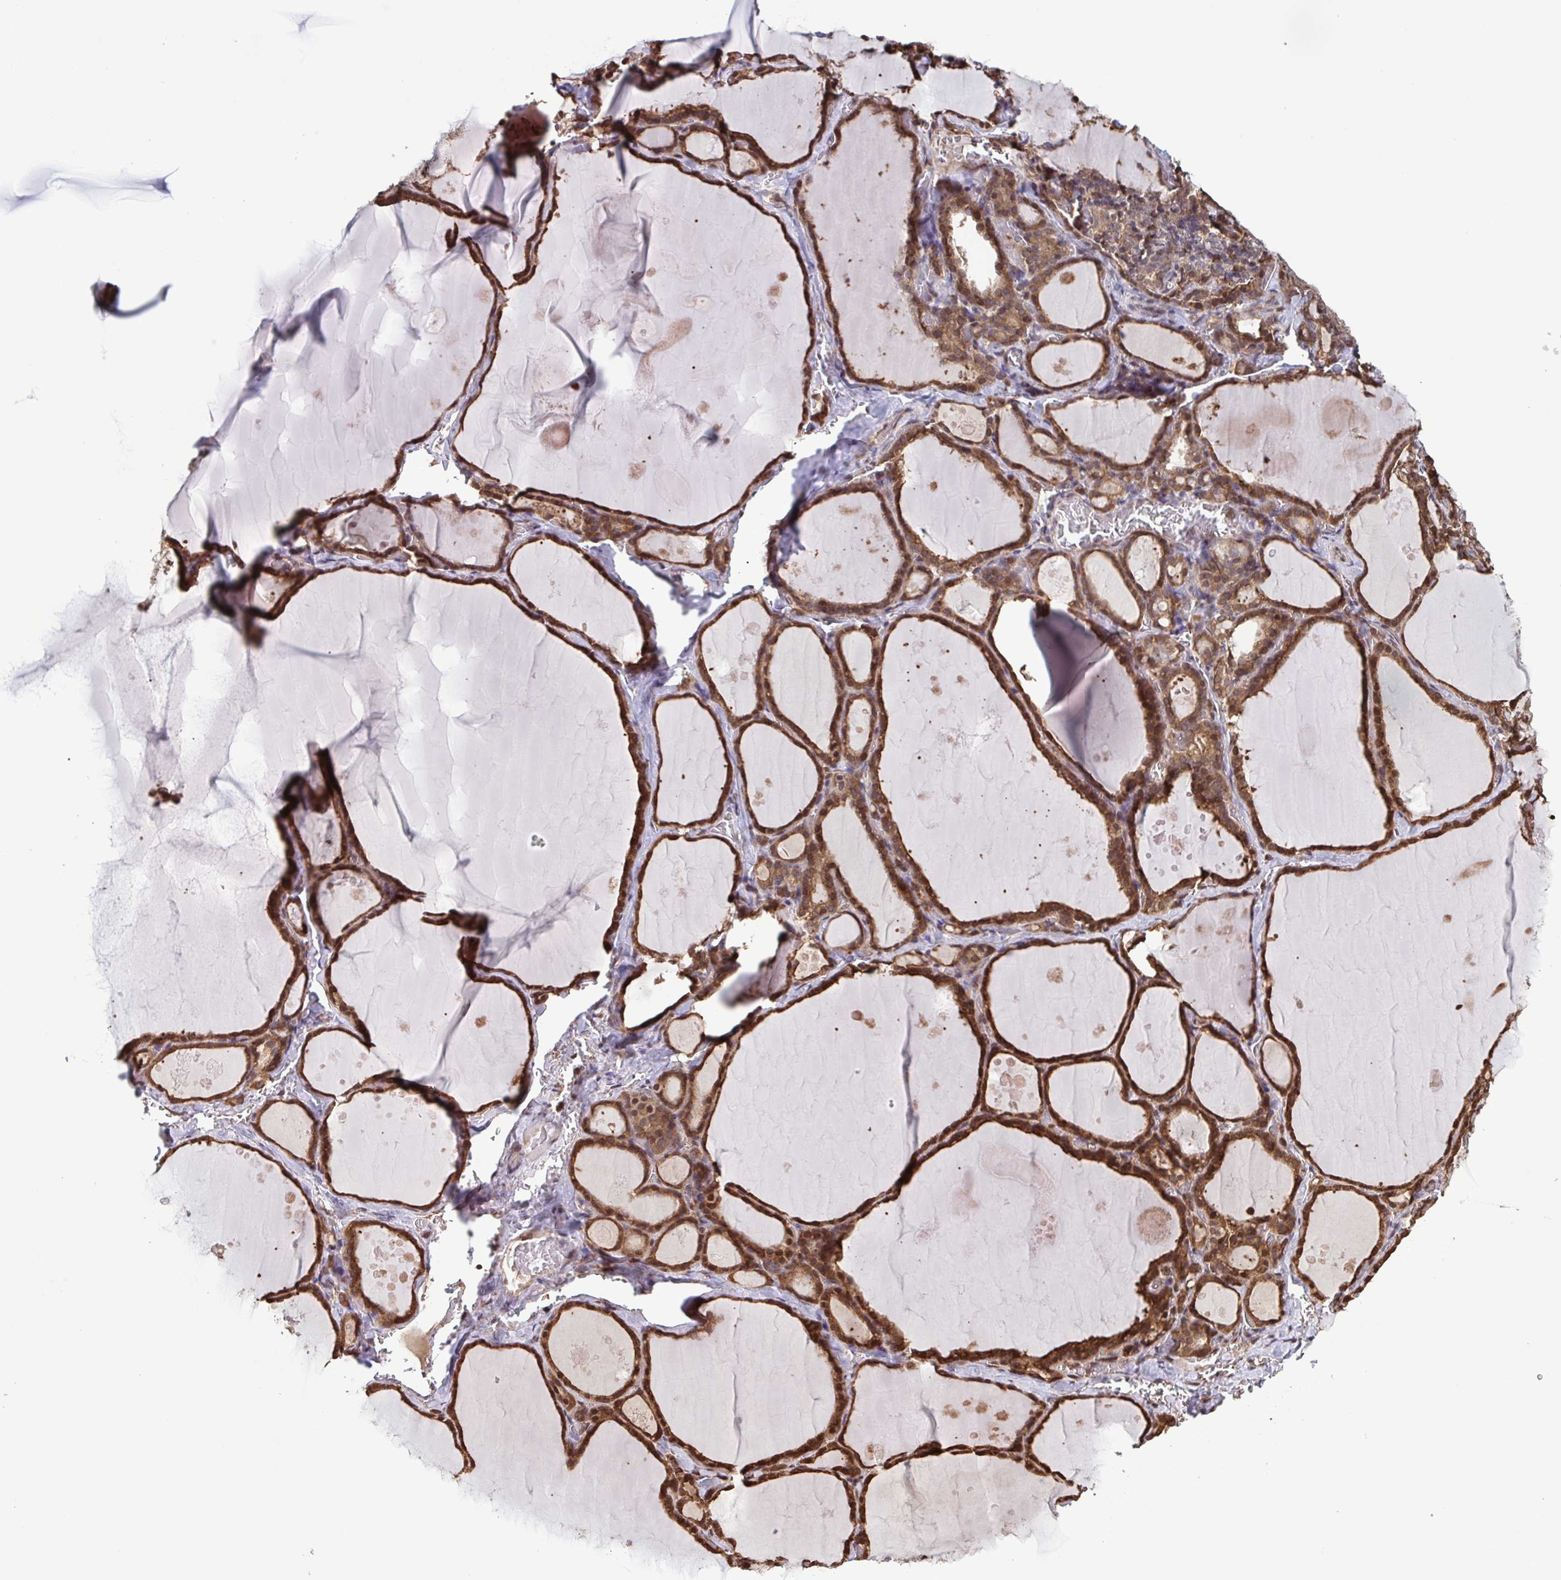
{"staining": {"intensity": "moderate", "quantity": ">75%", "location": "cytoplasmic/membranous"}, "tissue": "thyroid gland", "cell_type": "Glandular cells", "image_type": "normal", "snomed": [{"axis": "morphology", "description": "Normal tissue, NOS"}, {"axis": "topography", "description": "Thyroid gland"}], "caption": "Glandular cells reveal moderate cytoplasmic/membranous positivity in approximately >75% of cells in normal thyroid gland.", "gene": "SEC63", "patient": {"sex": "male", "age": 56}}